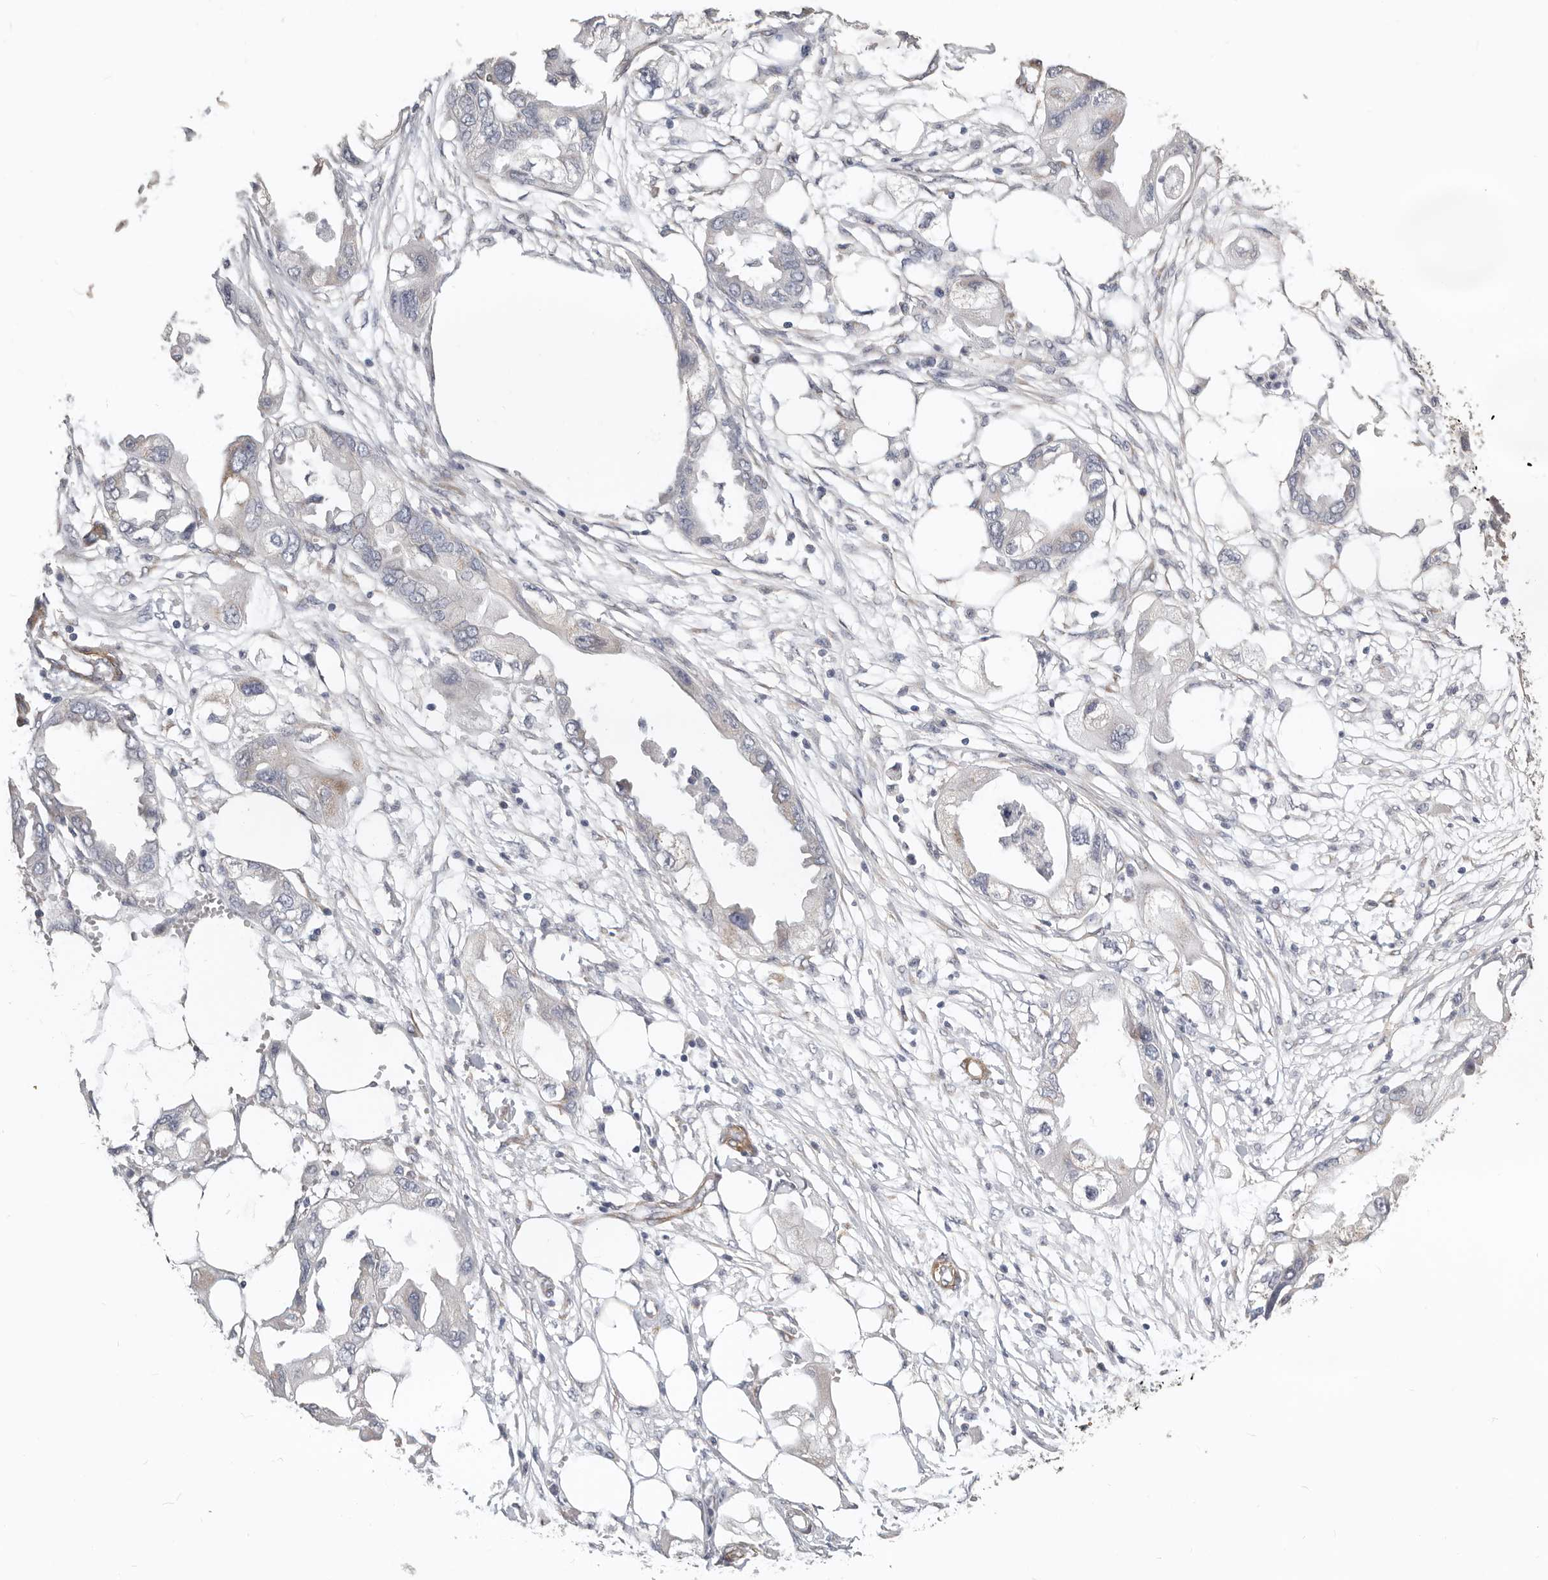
{"staining": {"intensity": "weak", "quantity": "<25%", "location": "cytoplasmic/membranous"}, "tissue": "endometrial cancer", "cell_type": "Tumor cells", "image_type": "cancer", "snomed": [{"axis": "morphology", "description": "Adenocarcinoma, NOS"}, {"axis": "morphology", "description": "Adenocarcinoma, metastatic, NOS"}, {"axis": "topography", "description": "Adipose tissue"}, {"axis": "topography", "description": "Endometrium"}], "caption": "Immunohistochemistry histopathology image of endometrial adenocarcinoma stained for a protein (brown), which shows no staining in tumor cells. The staining was performed using DAB to visualize the protein expression in brown, while the nuclei were stained in blue with hematoxylin (Magnification: 20x).", "gene": "RABAC1", "patient": {"sex": "female", "age": 67}}